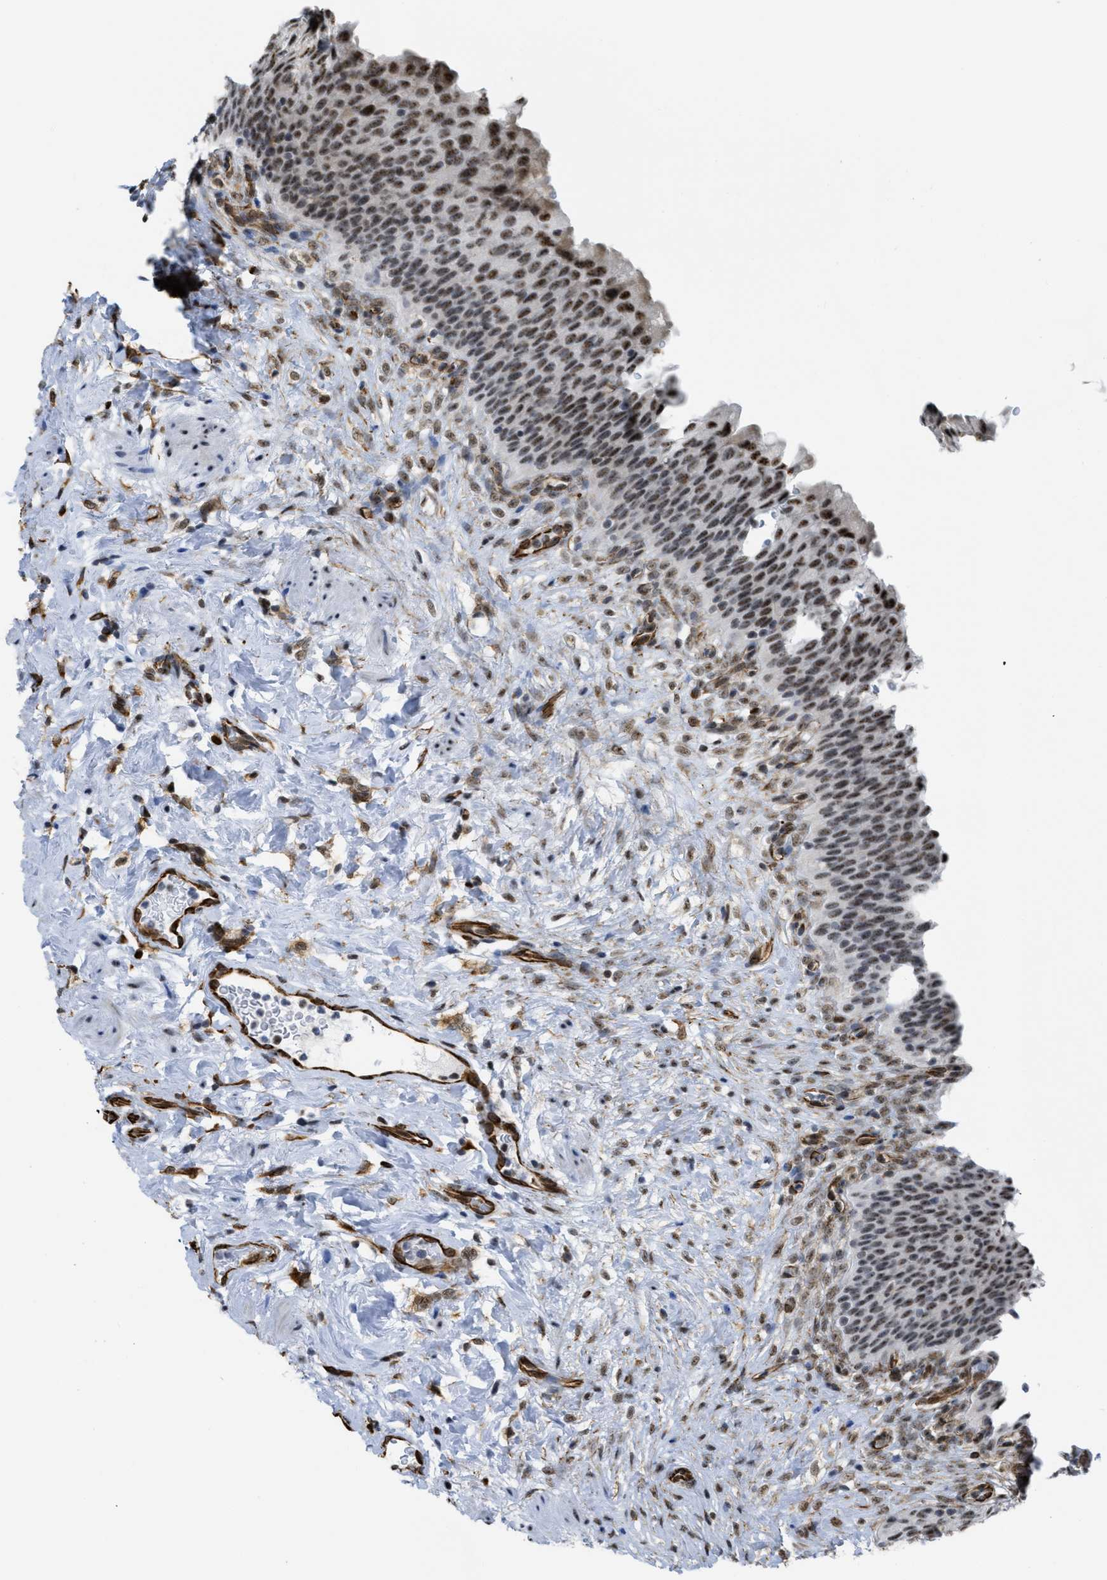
{"staining": {"intensity": "moderate", "quantity": ">75%", "location": "nuclear"}, "tissue": "urinary bladder", "cell_type": "Urothelial cells", "image_type": "normal", "snomed": [{"axis": "morphology", "description": "Normal tissue, NOS"}, {"axis": "topography", "description": "Urinary bladder"}], "caption": "The immunohistochemical stain highlights moderate nuclear positivity in urothelial cells of unremarkable urinary bladder. The staining was performed using DAB to visualize the protein expression in brown, while the nuclei were stained in blue with hematoxylin (Magnification: 20x).", "gene": "LRRC8B", "patient": {"sex": "female", "age": 79}}